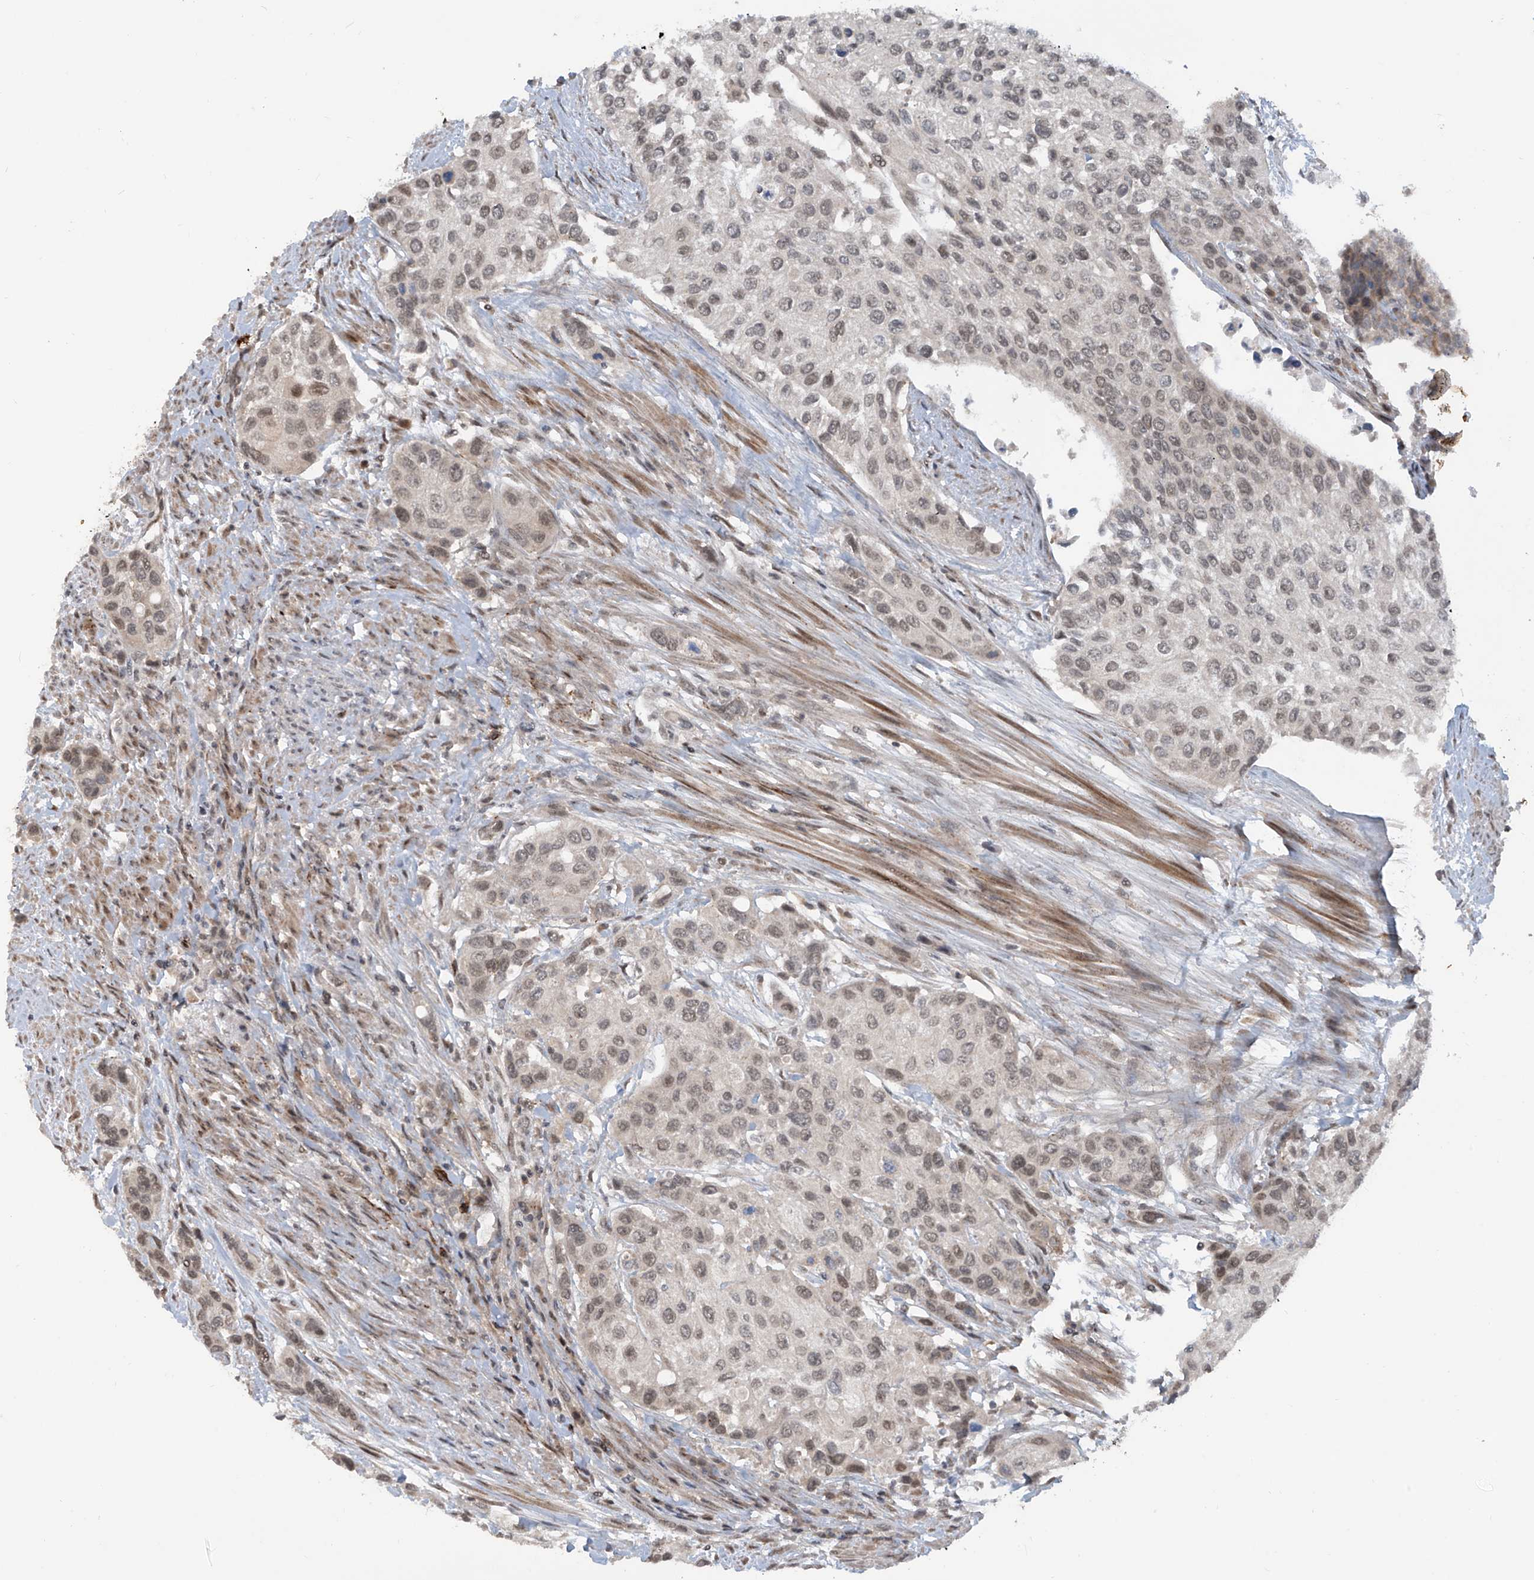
{"staining": {"intensity": "weak", "quantity": ">75%", "location": "nuclear"}, "tissue": "urothelial cancer", "cell_type": "Tumor cells", "image_type": "cancer", "snomed": [{"axis": "morphology", "description": "Normal tissue, NOS"}, {"axis": "morphology", "description": "Urothelial carcinoma, High grade"}, {"axis": "topography", "description": "Vascular tissue"}, {"axis": "topography", "description": "Urinary bladder"}], "caption": "Urothelial cancer stained with DAB immunohistochemistry reveals low levels of weak nuclear staining in about >75% of tumor cells.", "gene": "LAGE3", "patient": {"sex": "female", "age": 56}}